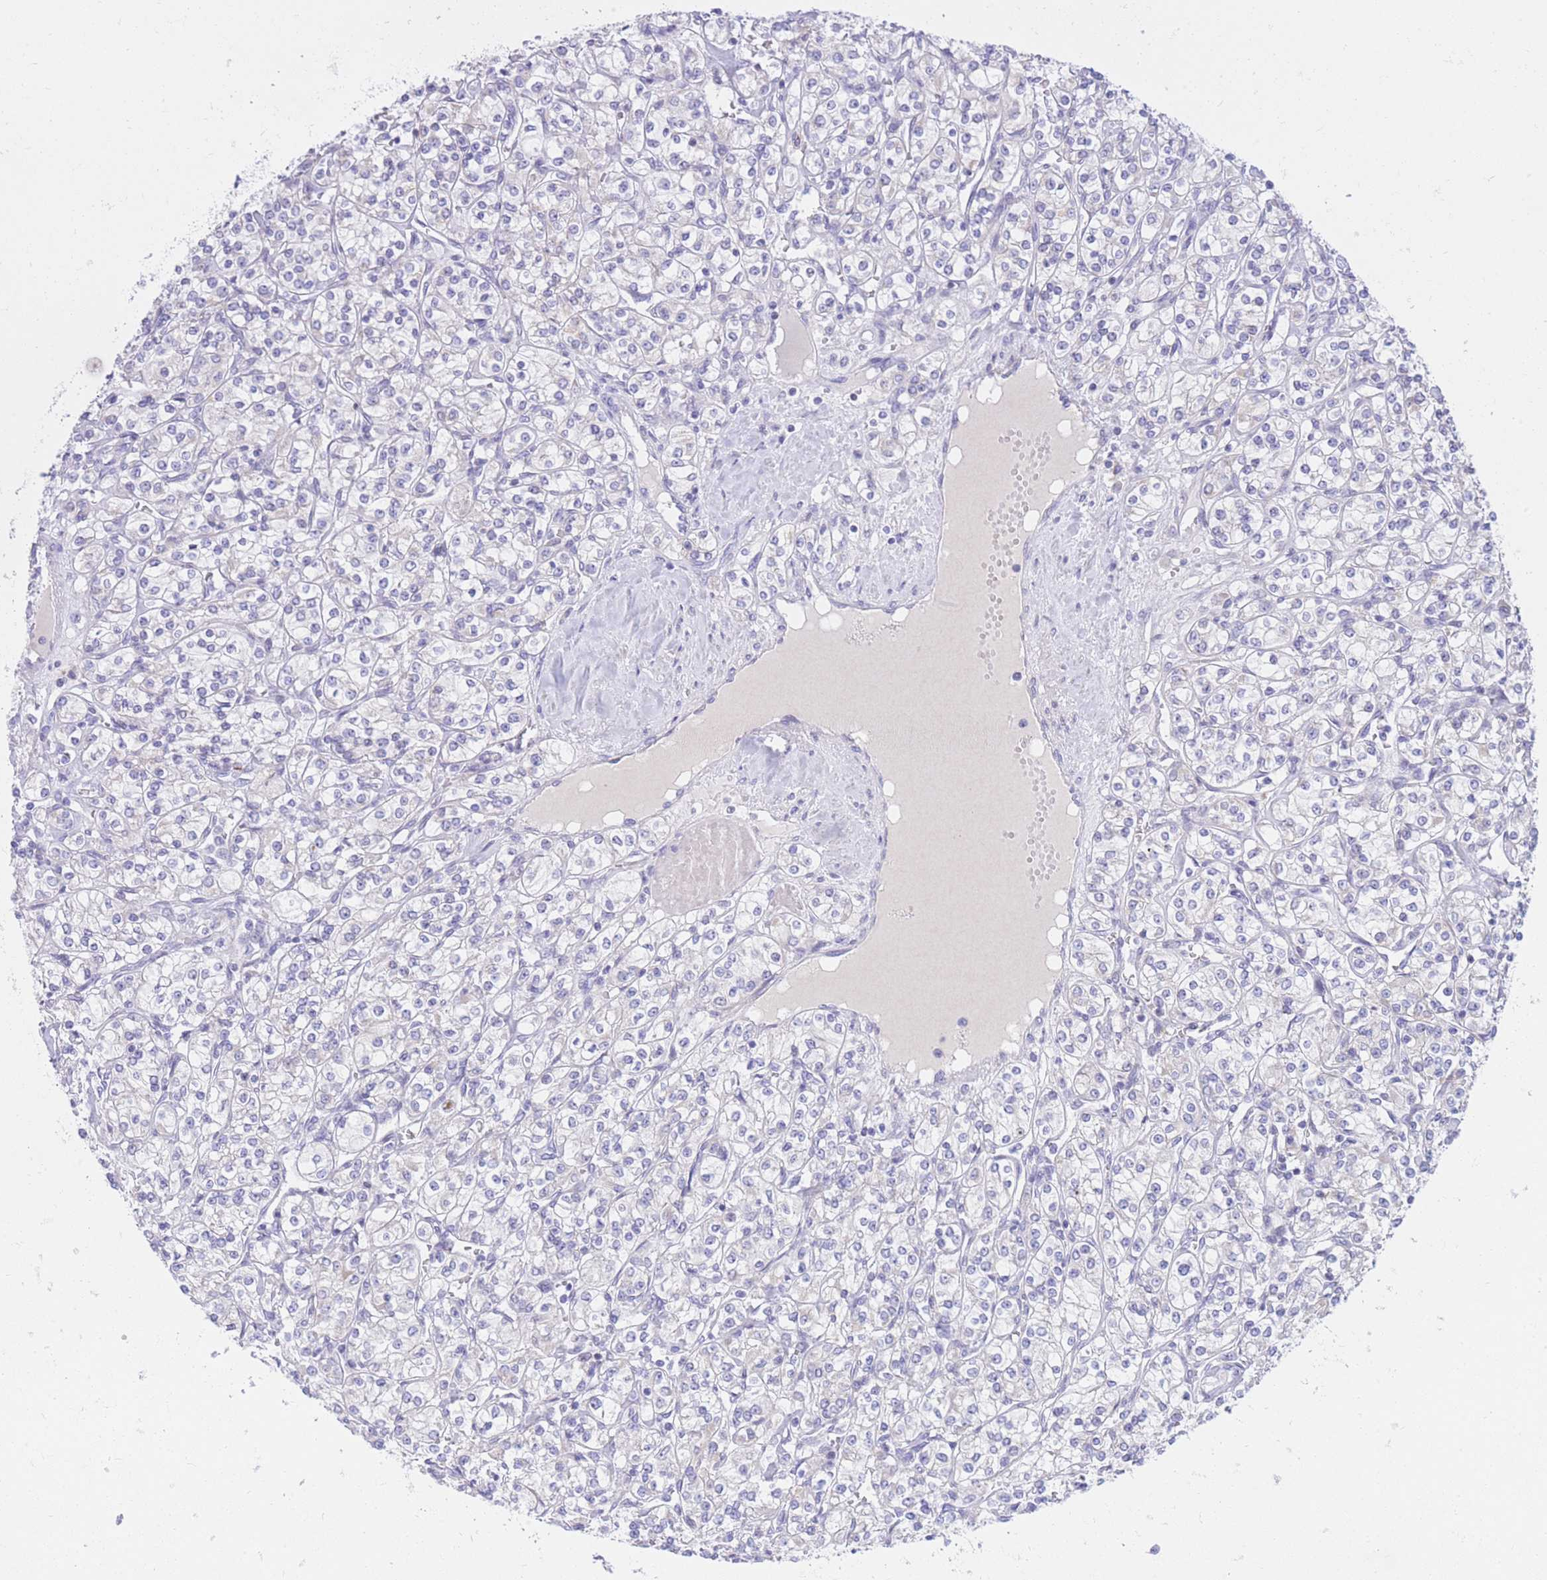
{"staining": {"intensity": "negative", "quantity": "none", "location": "none"}, "tissue": "renal cancer", "cell_type": "Tumor cells", "image_type": "cancer", "snomed": [{"axis": "morphology", "description": "Adenocarcinoma, NOS"}, {"axis": "topography", "description": "Kidney"}], "caption": "There is no significant expression in tumor cells of renal cancer.", "gene": "RPL39L", "patient": {"sex": "male", "age": 77}}